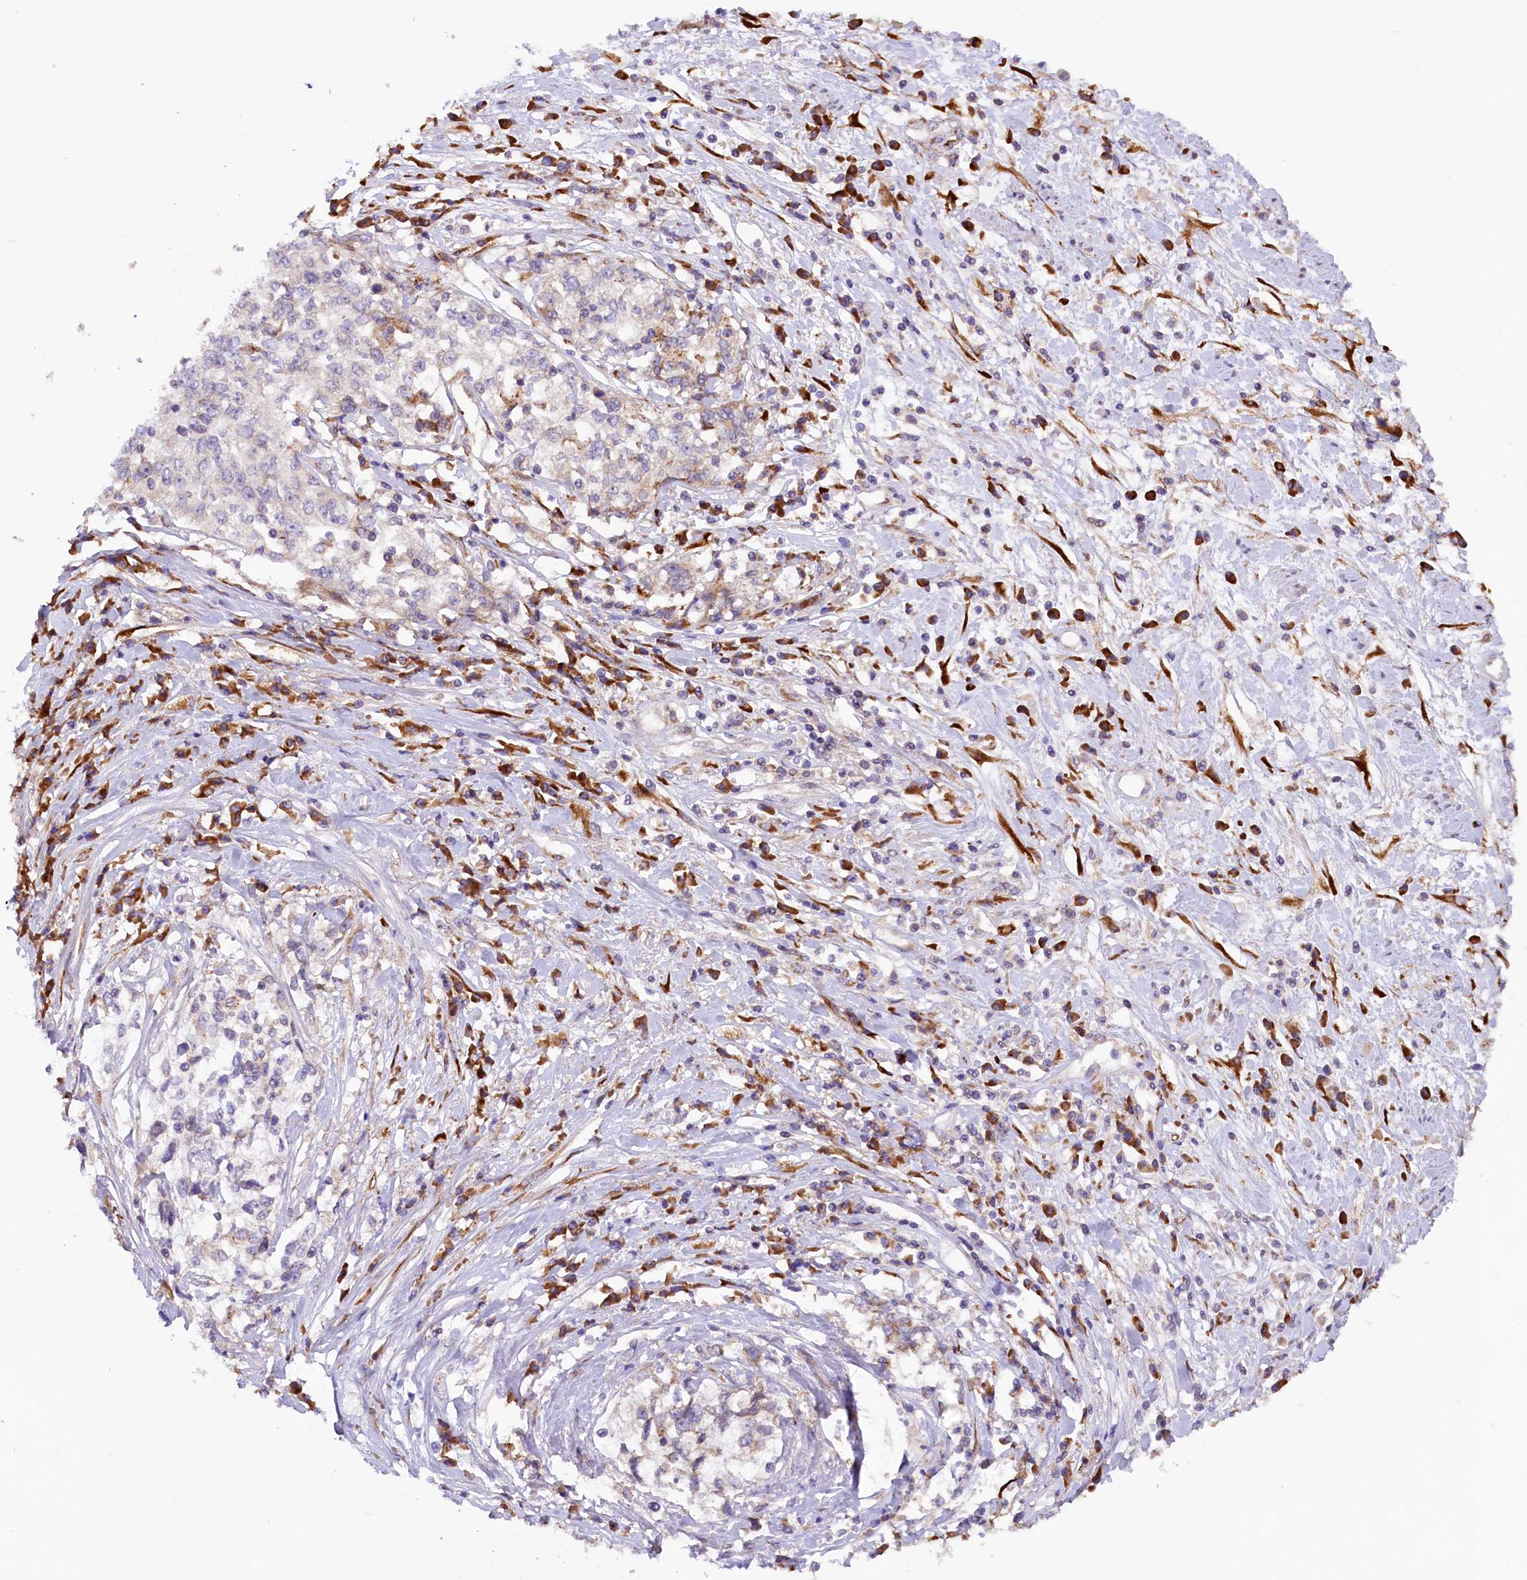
{"staining": {"intensity": "negative", "quantity": "none", "location": "none"}, "tissue": "cervical cancer", "cell_type": "Tumor cells", "image_type": "cancer", "snomed": [{"axis": "morphology", "description": "Squamous cell carcinoma, NOS"}, {"axis": "topography", "description": "Cervix"}], "caption": "IHC photomicrograph of human squamous cell carcinoma (cervical) stained for a protein (brown), which reveals no staining in tumor cells.", "gene": "SSC5D", "patient": {"sex": "female", "age": 57}}